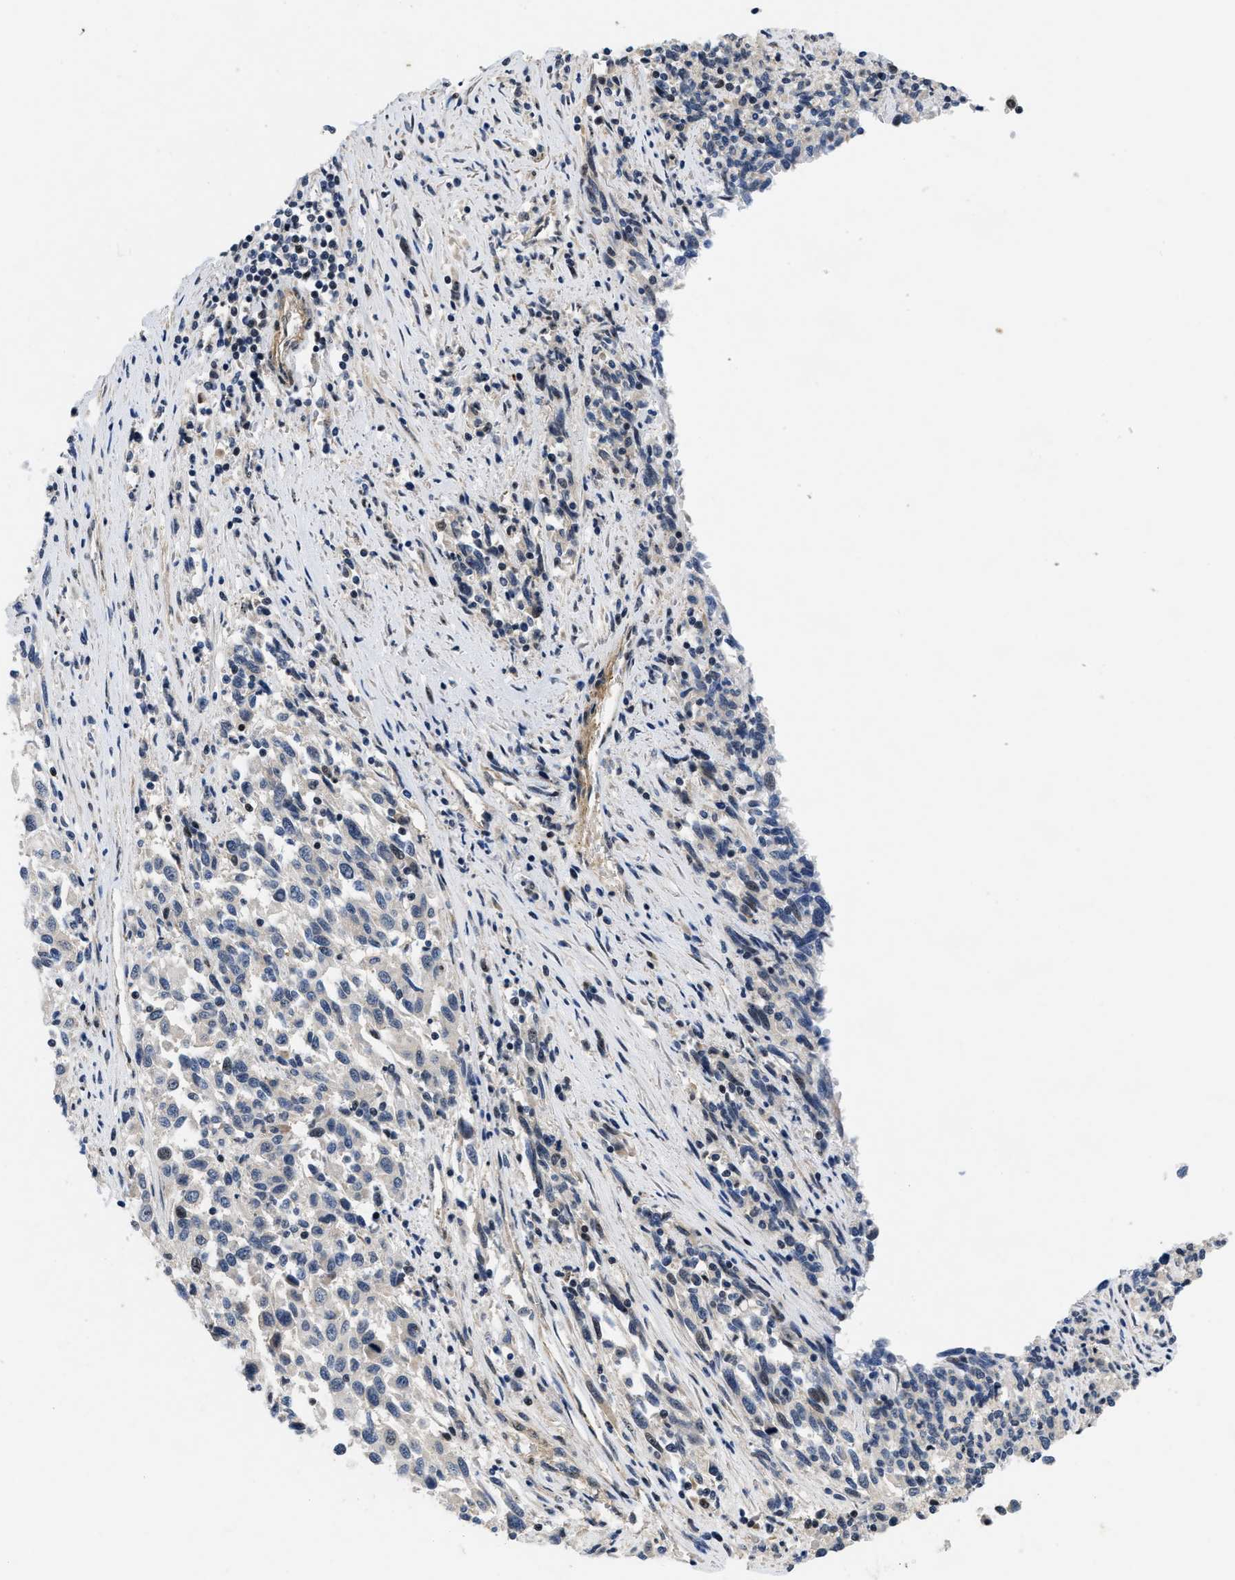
{"staining": {"intensity": "negative", "quantity": "none", "location": "none"}, "tissue": "melanoma", "cell_type": "Tumor cells", "image_type": "cancer", "snomed": [{"axis": "morphology", "description": "Malignant melanoma, Metastatic site"}, {"axis": "topography", "description": "Lymph node"}], "caption": "IHC histopathology image of malignant melanoma (metastatic site) stained for a protein (brown), which displays no expression in tumor cells.", "gene": "VIP", "patient": {"sex": "male", "age": 61}}